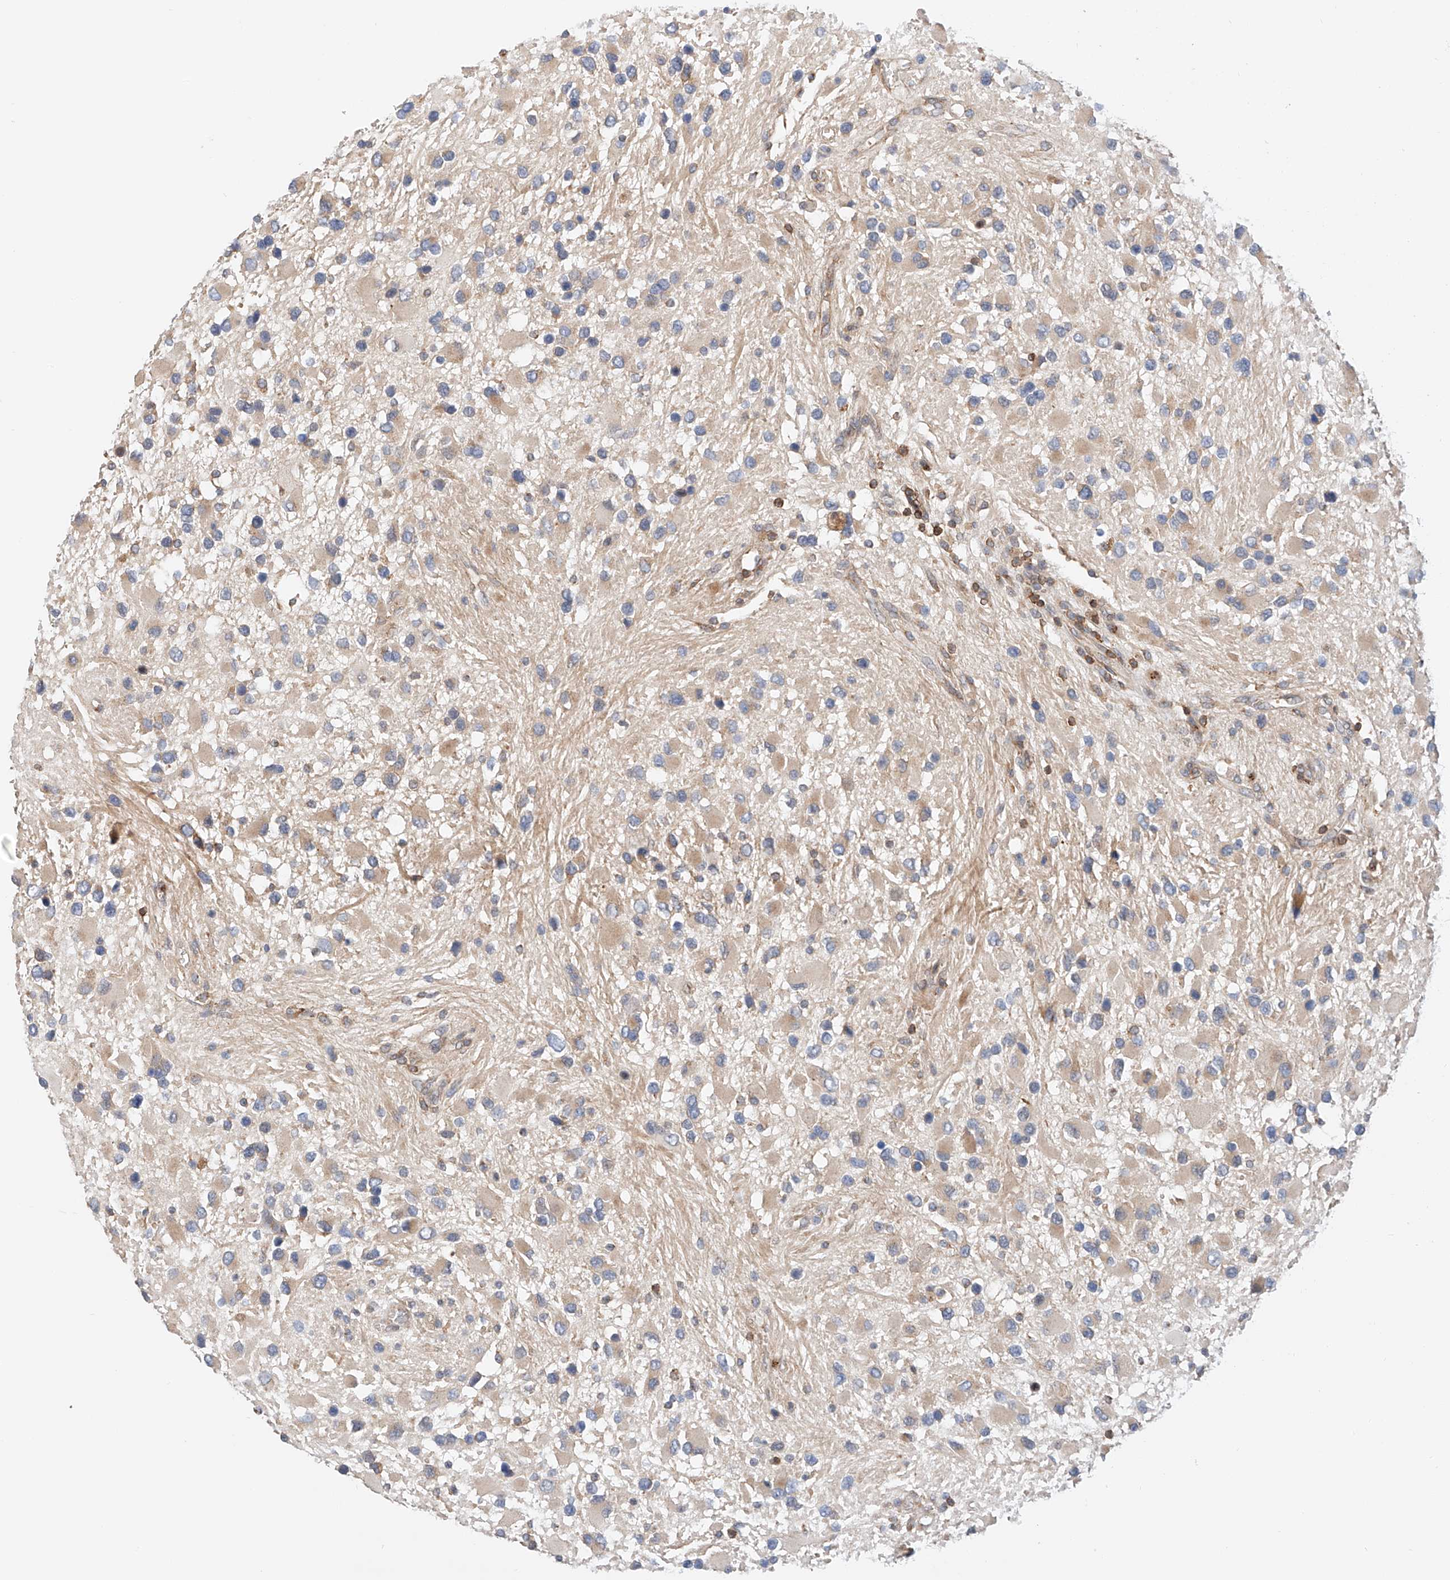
{"staining": {"intensity": "weak", "quantity": "25%-75%", "location": "cytoplasmic/membranous"}, "tissue": "glioma", "cell_type": "Tumor cells", "image_type": "cancer", "snomed": [{"axis": "morphology", "description": "Glioma, malignant, High grade"}, {"axis": "topography", "description": "Brain"}], "caption": "A brown stain highlights weak cytoplasmic/membranous positivity of a protein in human malignant high-grade glioma tumor cells.", "gene": "MFN2", "patient": {"sex": "male", "age": 53}}